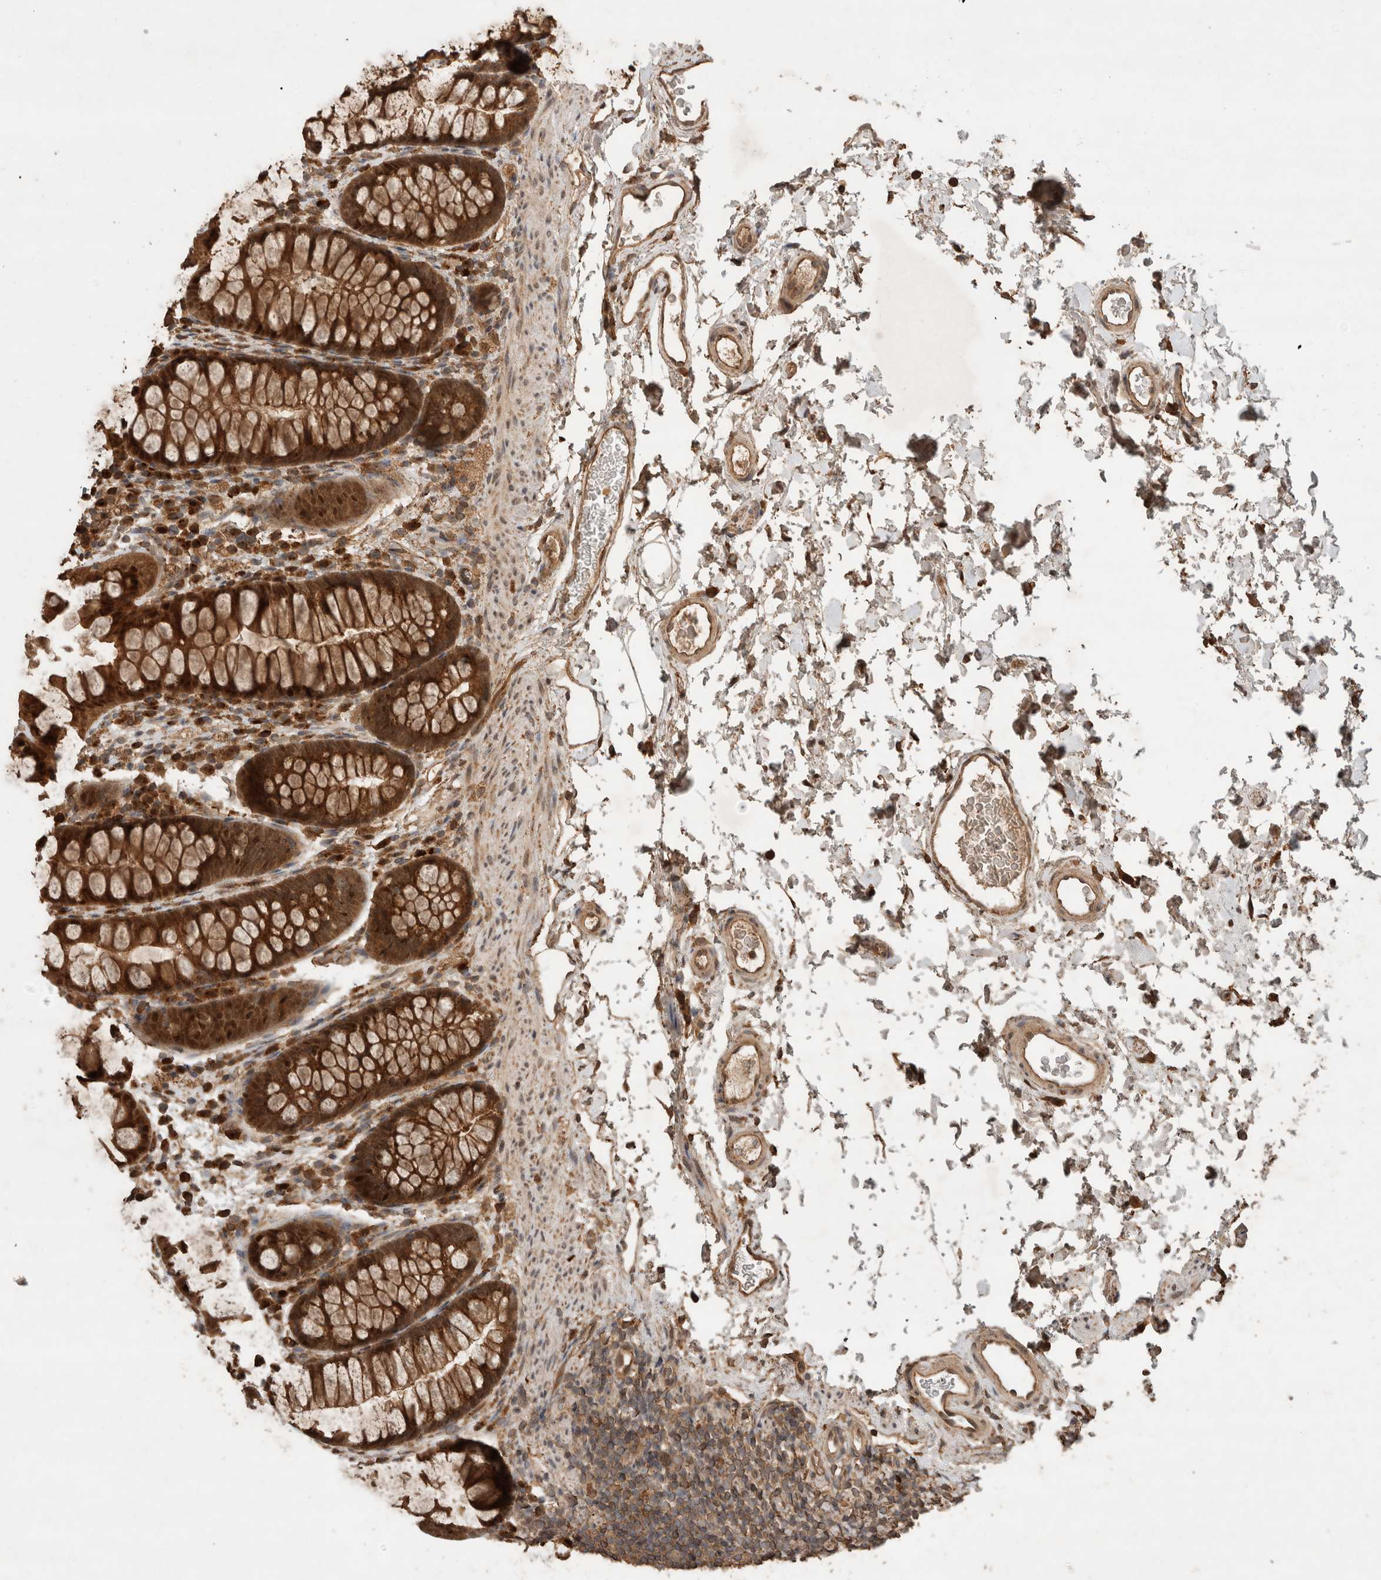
{"staining": {"intensity": "moderate", "quantity": ">75%", "location": "cytoplasmic/membranous"}, "tissue": "colon", "cell_type": "Endothelial cells", "image_type": "normal", "snomed": [{"axis": "morphology", "description": "Normal tissue, NOS"}, {"axis": "topography", "description": "Colon"}], "caption": "Immunohistochemistry staining of normal colon, which displays medium levels of moderate cytoplasmic/membranous expression in approximately >75% of endothelial cells indicating moderate cytoplasmic/membranous protein staining. The staining was performed using DAB (brown) for protein detection and nuclei were counterstained in hematoxylin (blue).", "gene": "OTUD7B", "patient": {"sex": "female", "age": 62}}